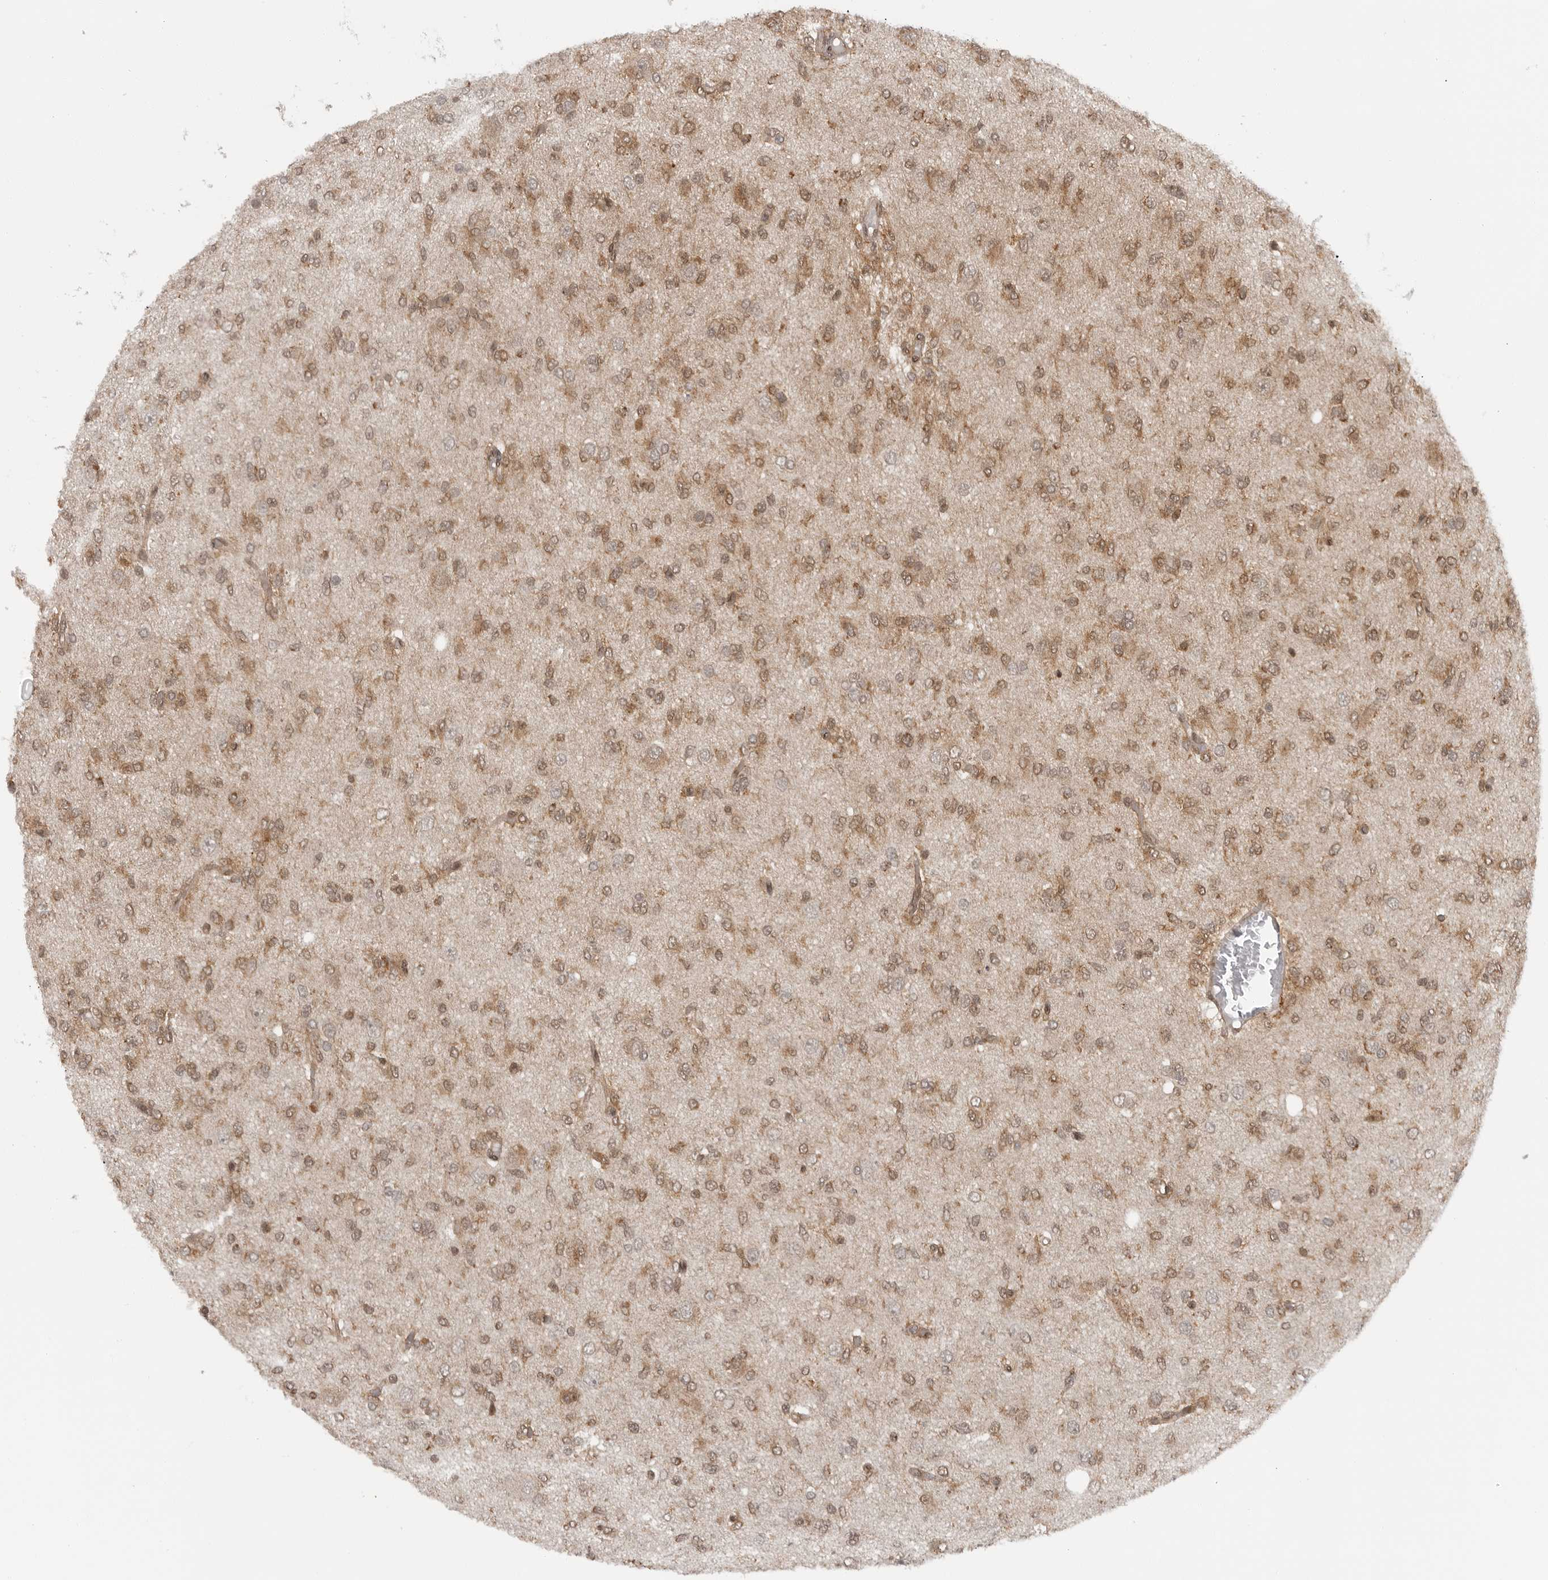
{"staining": {"intensity": "moderate", "quantity": ">75%", "location": "cytoplasmic/membranous"}, "tissue": "glioma", "cell_type": "Tumor cells", "image_type": "cancer", "snomed": [{"axis": "morphology", "description": "Glioma, malignant, High grade"}, {"axis": "topography", "description": "Brain"}], "caption": "Protein expression by immunohistochemistry shows moderate cytoplasmic/membranous positivity in approximately >75% of tumor cells in high-grade glioma (malignant). (brown staining indicates protein expression, while blue staining denotes nuclei).", "gene": "SZRD1", "patient": {"sex": "female", "age": 59}}